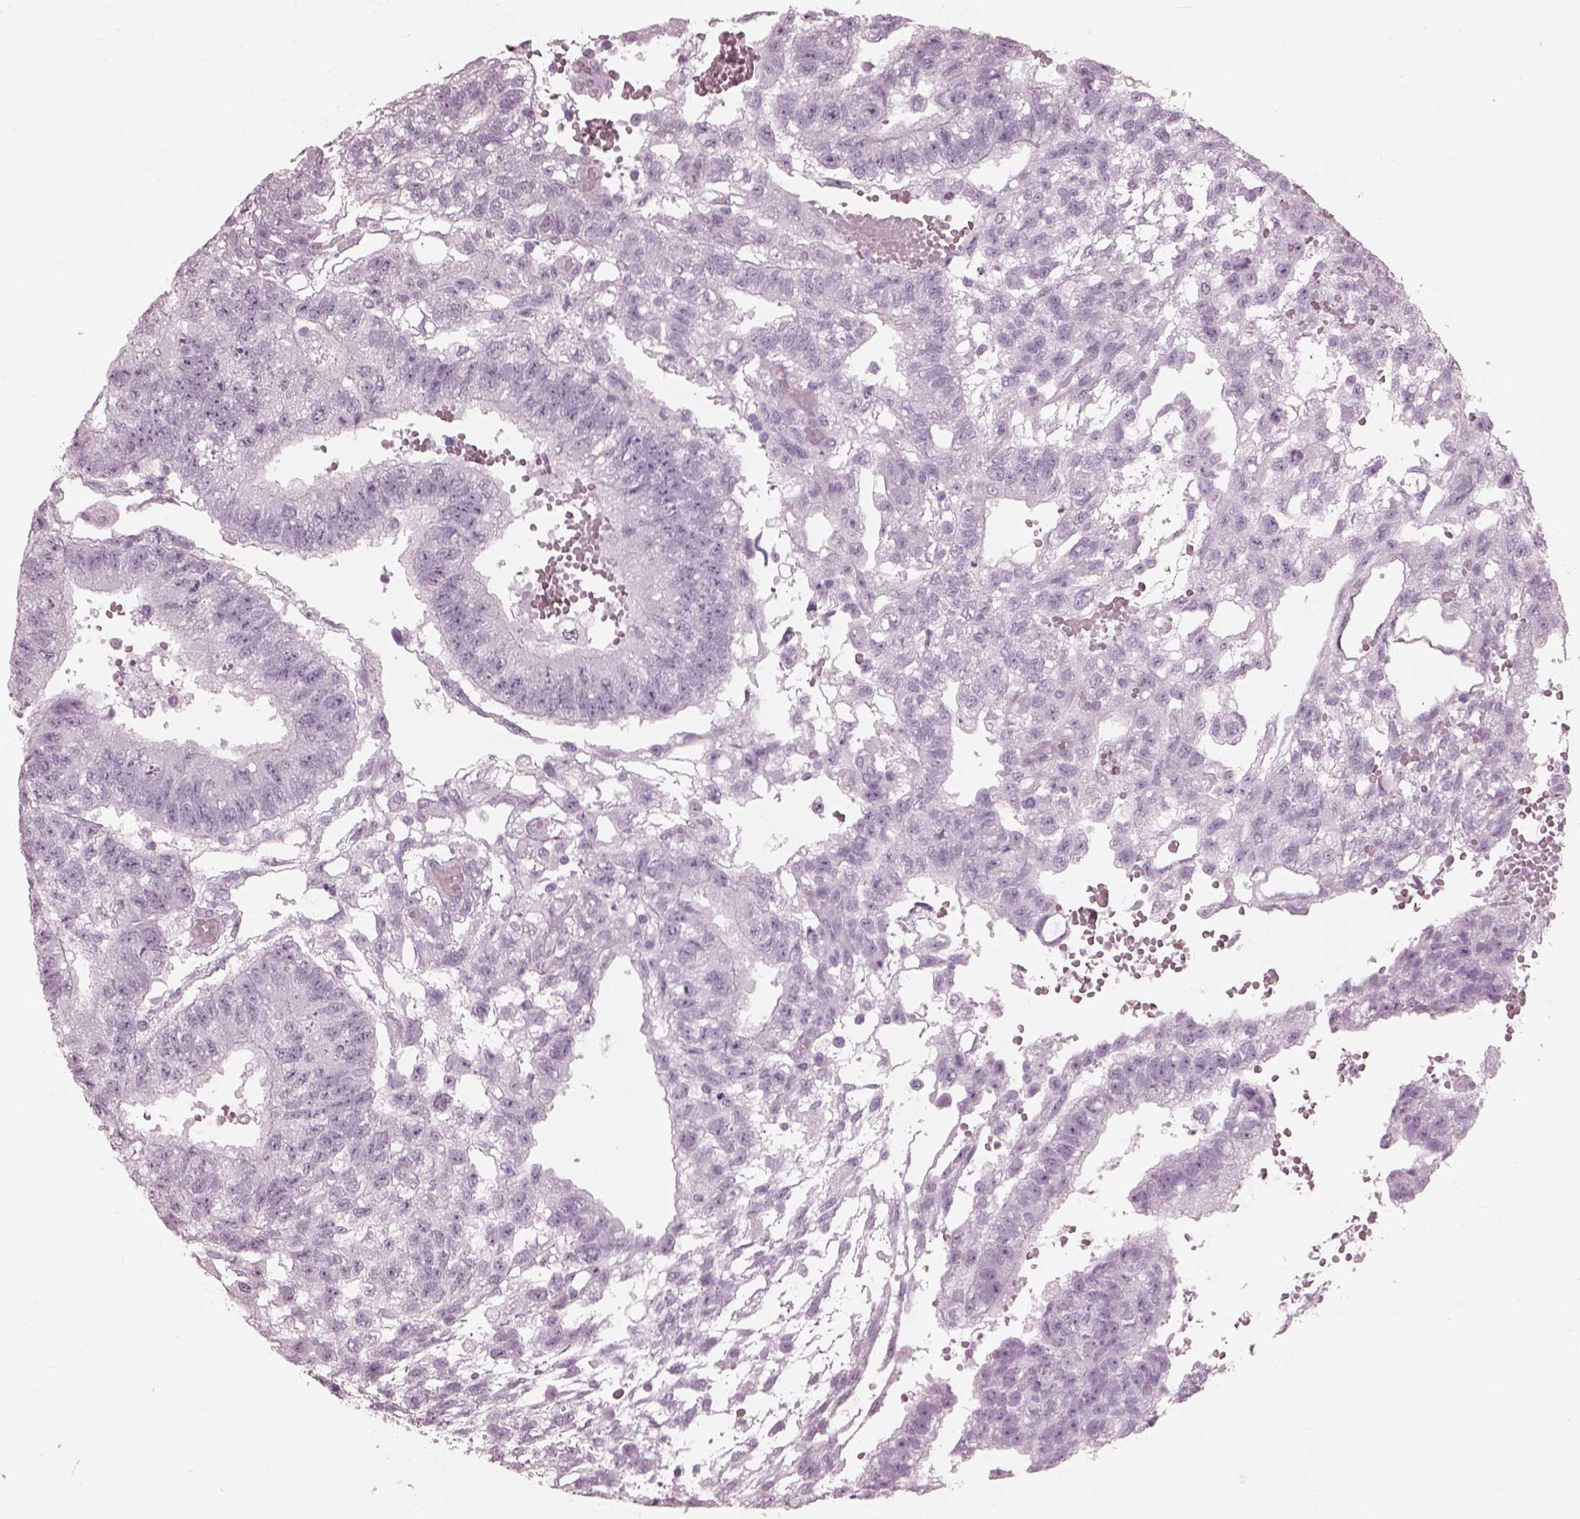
{"staining": {"intensity": "negative", "quantity": "none", "location": "none"}, "tissue": "testis cancer", "cell_type": "Tumor cells", "image_type": "cancer", "snomed": [{"axis": "morphology", "description": "Carcinoma, Embryonal, NOS"}, {"axis": "topography", "description": "Testis"}], "caption": "Testis embryonal carcinoma stained for a protein using IHC reveals no expression tumor cells.", "gene": "FABP9", "patient": {"sex": "male", "age": 32}}